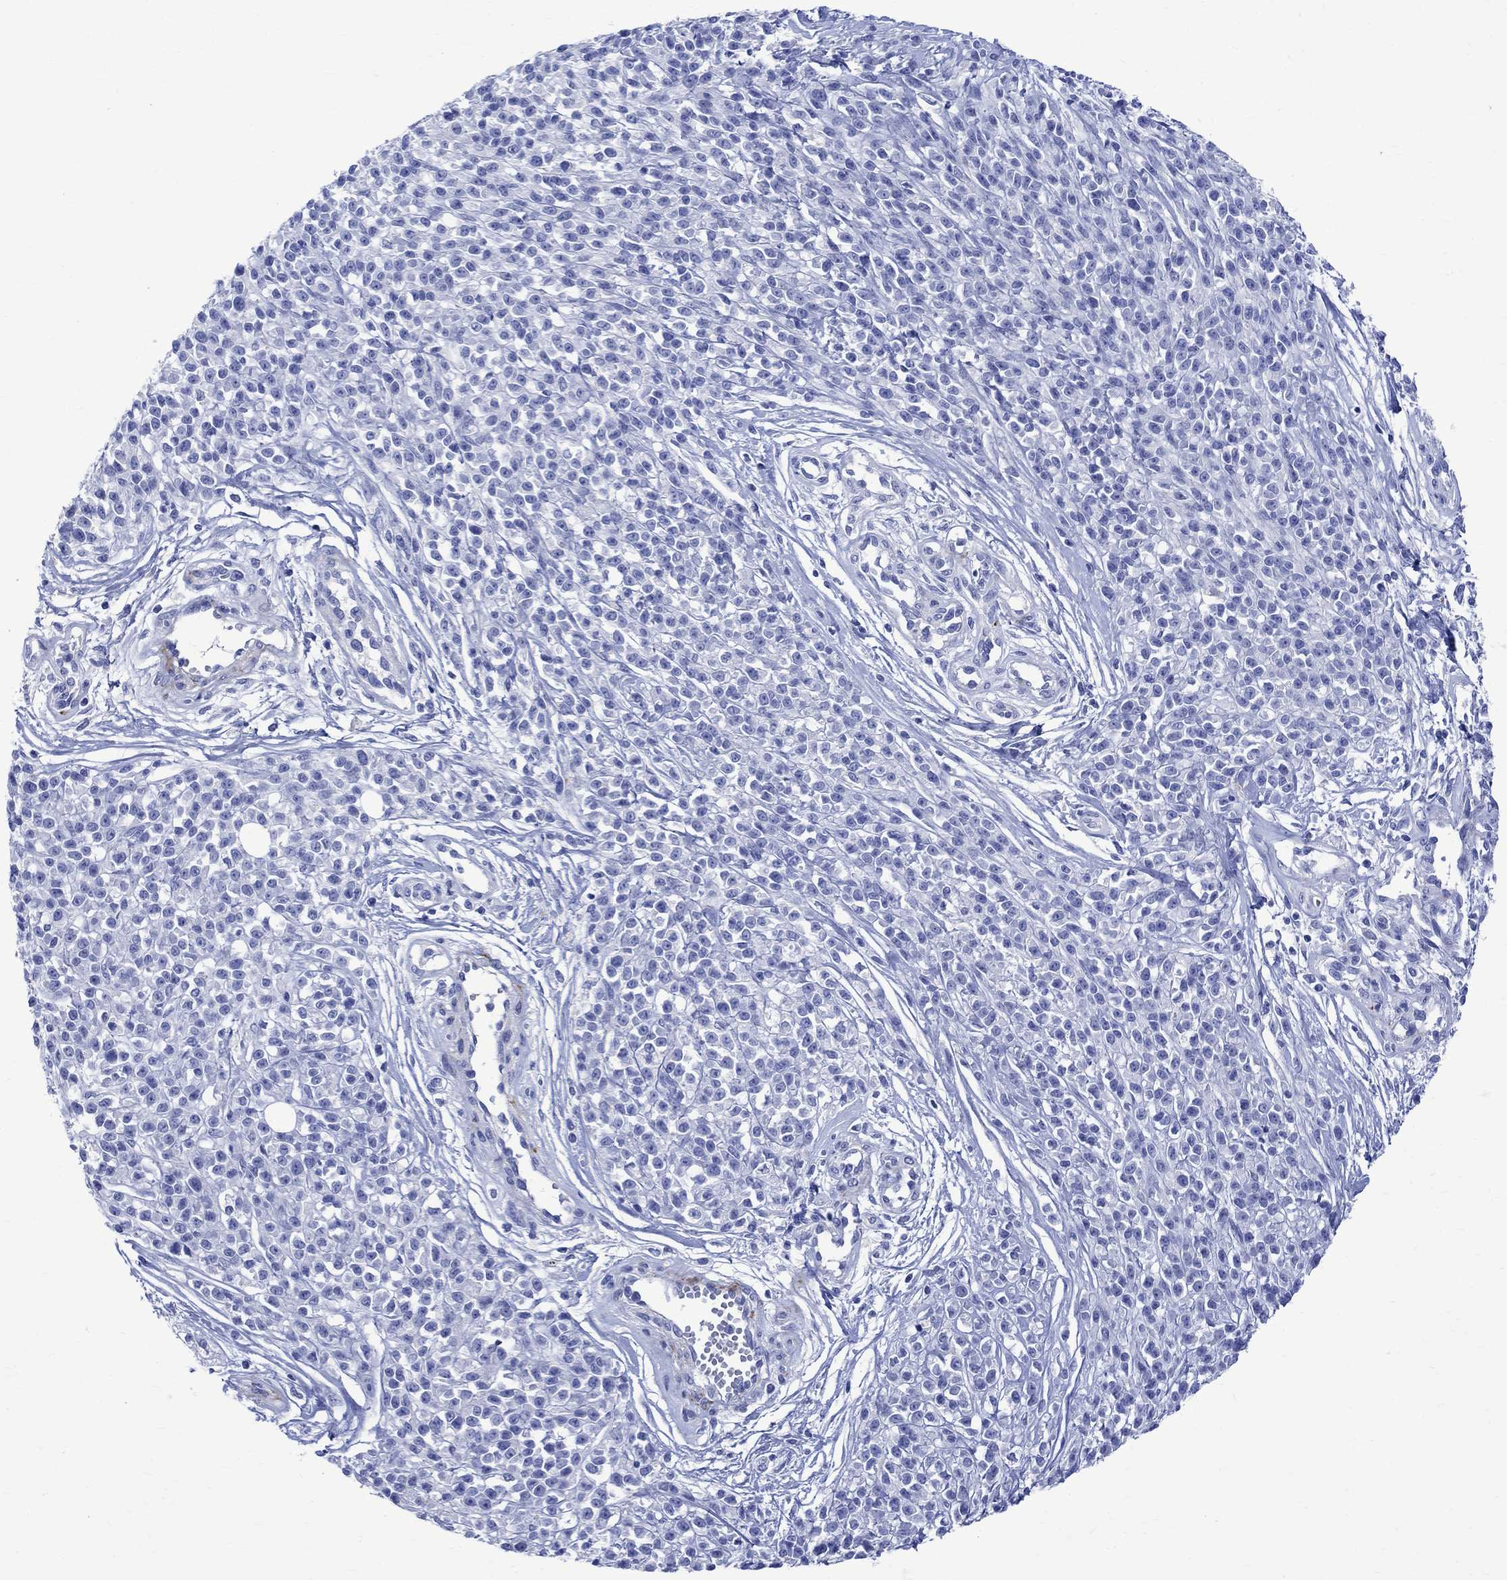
{"staining": {"intensity": "negative", "quantity": "none", "location": "none"}, "tissue": "melanoma", "cell_type": "Tumor cells", "image_type": "cancer", "snomed": [{"axis": "morphology", "description": "Malignant melanoma, NOS"}, {"axis": "topography", "description": "Skin"}, {"axis": "topography", "description": "Skin of trunk"}], "caption": "Immunohistochemistry (IHC) micrograph of neoplastic tissue: melanoma stained with DAB (3,3'-diaminobenzidine) displays no significant protein expression in tumor cells.", "gene": "PARVB", "patient": {"sex": "male", "age": 74}}